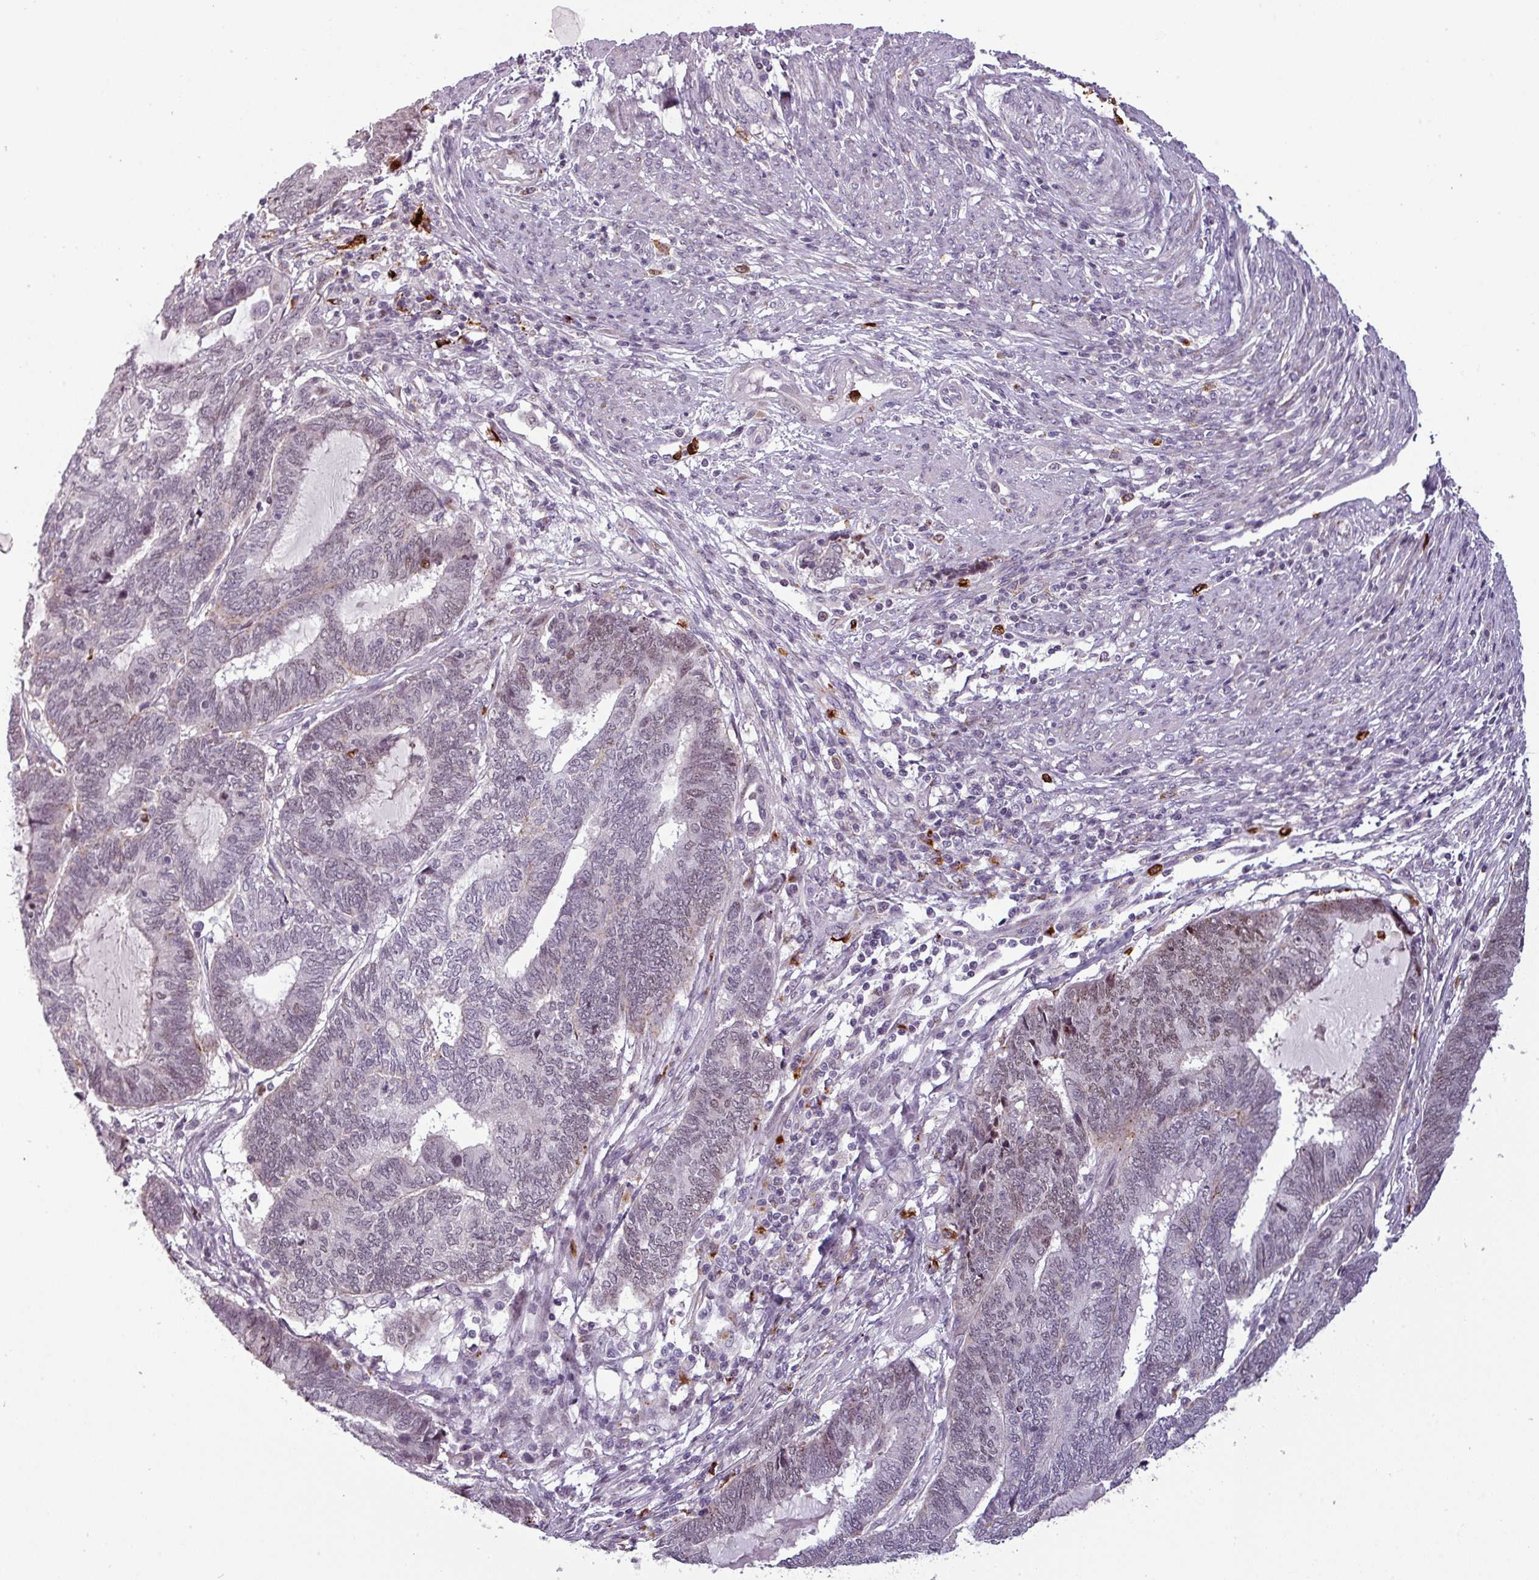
{"staining": {"intensity": "weak", "quantity": "<25%", "location": "nuclear"}, "tissue": "endometrial cancer", "cell_type": "Tumor cells", "image_type": "cancer", "snomed": [{"axis": "morphology", "description": "Adenocarcinoma, NOS"}, {"axis": "topography", "description": "Uterus"}, {"axis": "topography", "description": "Endometrium"}], "caption": "The image reveals no significant expression in tumor cells of adenocarcinoma (endometrial). (Immunohistochemistry, brightfield microscopy, high magnification).", "gene": "TMEFF1", "patient": {"sex": "female", "age": 70}}